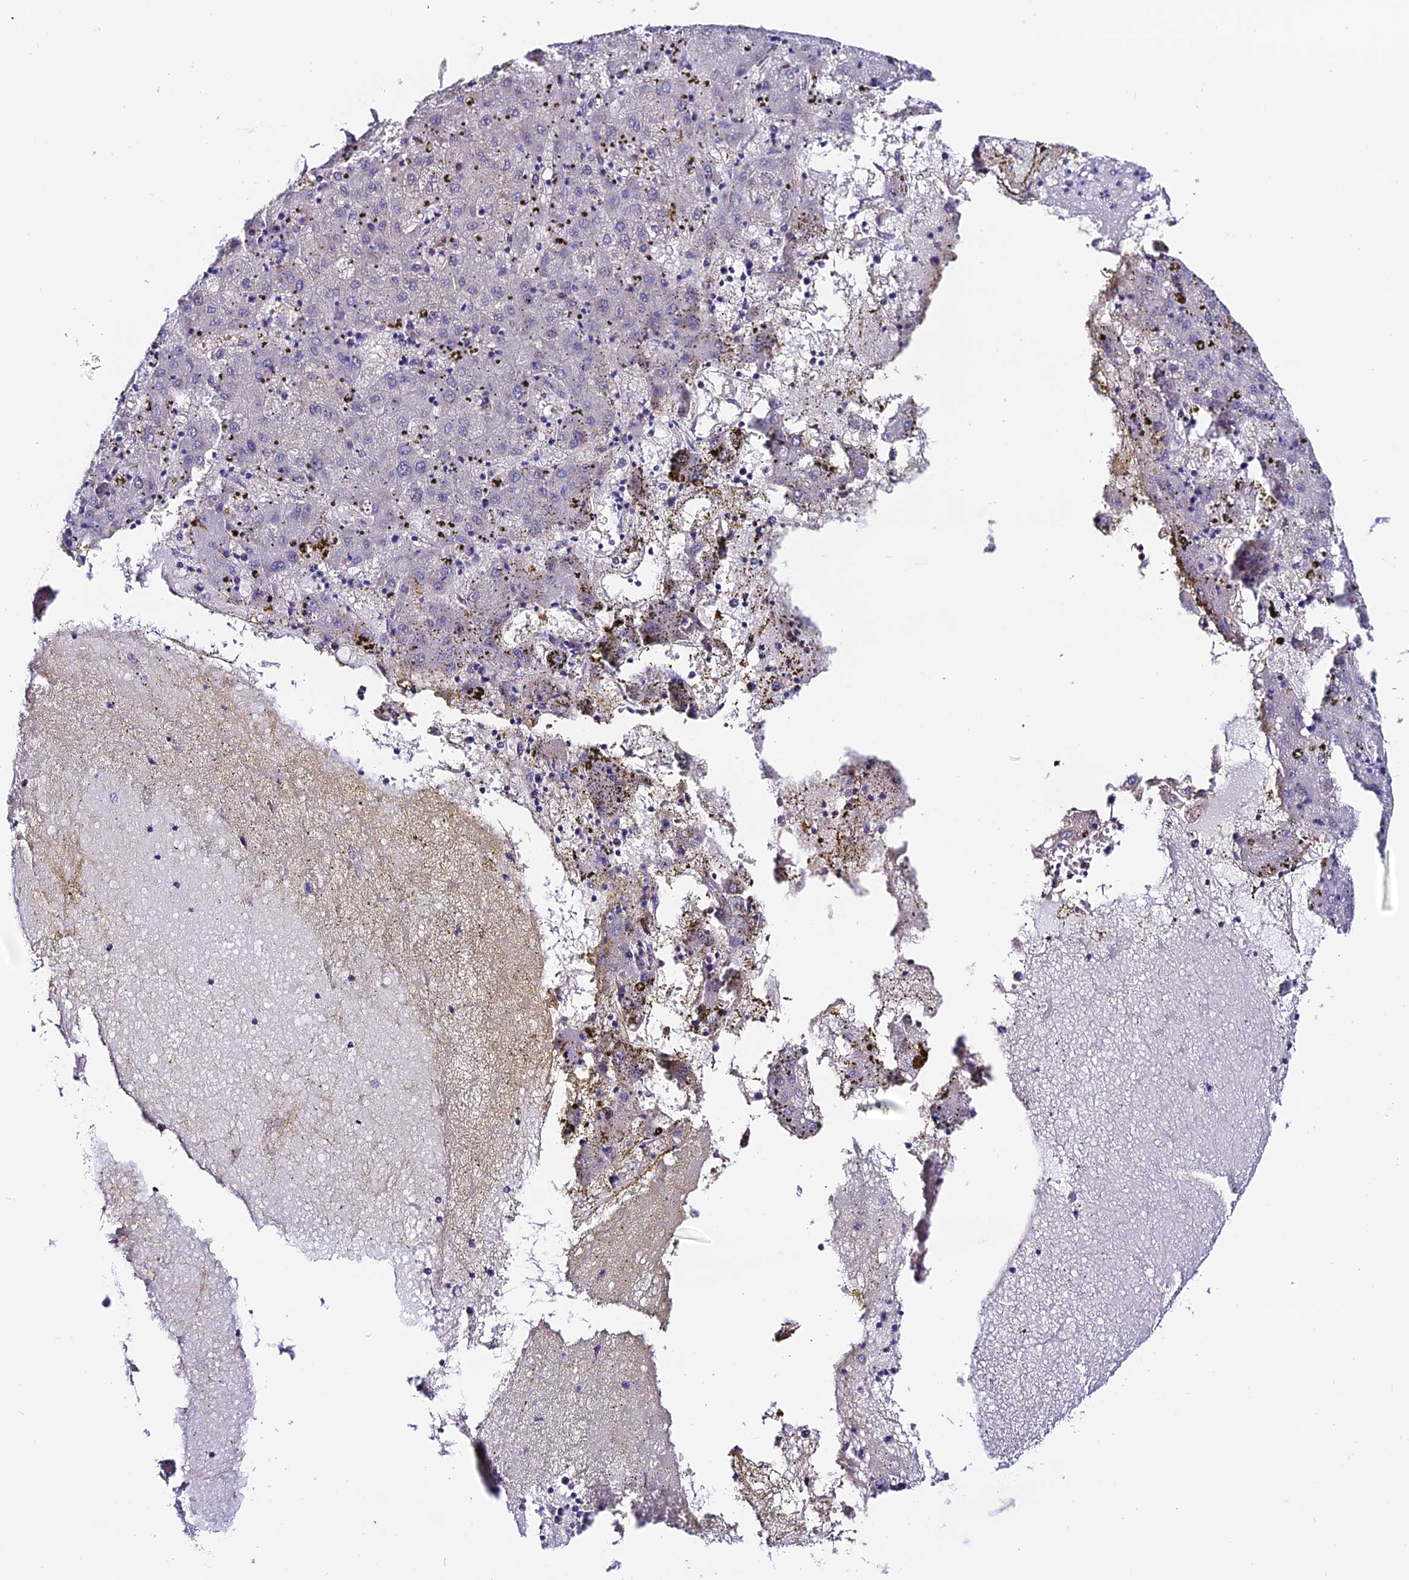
{"staining": {"intensity": "negative", "quantity": "none", "location": "none"}, "tissue": "liver cancer", "cell_type": "Tumor cells", "image_type": "cancer", "snomed": [{"axis": "morphology", "description": "Carcinoma, Hepatocellular, NOS"}, {"axis": "topography", "description": "Liver"}], "caption": "Hepatocellular carcinoma (liver) was stained to show a protein in brown. There is no significant staining in tumor cells. (DAB immunohistochemistry visualized using brightfield microscopy, high magnification).", "gene": "FZD8", "patient": {"sex": "male", "age": 72}}